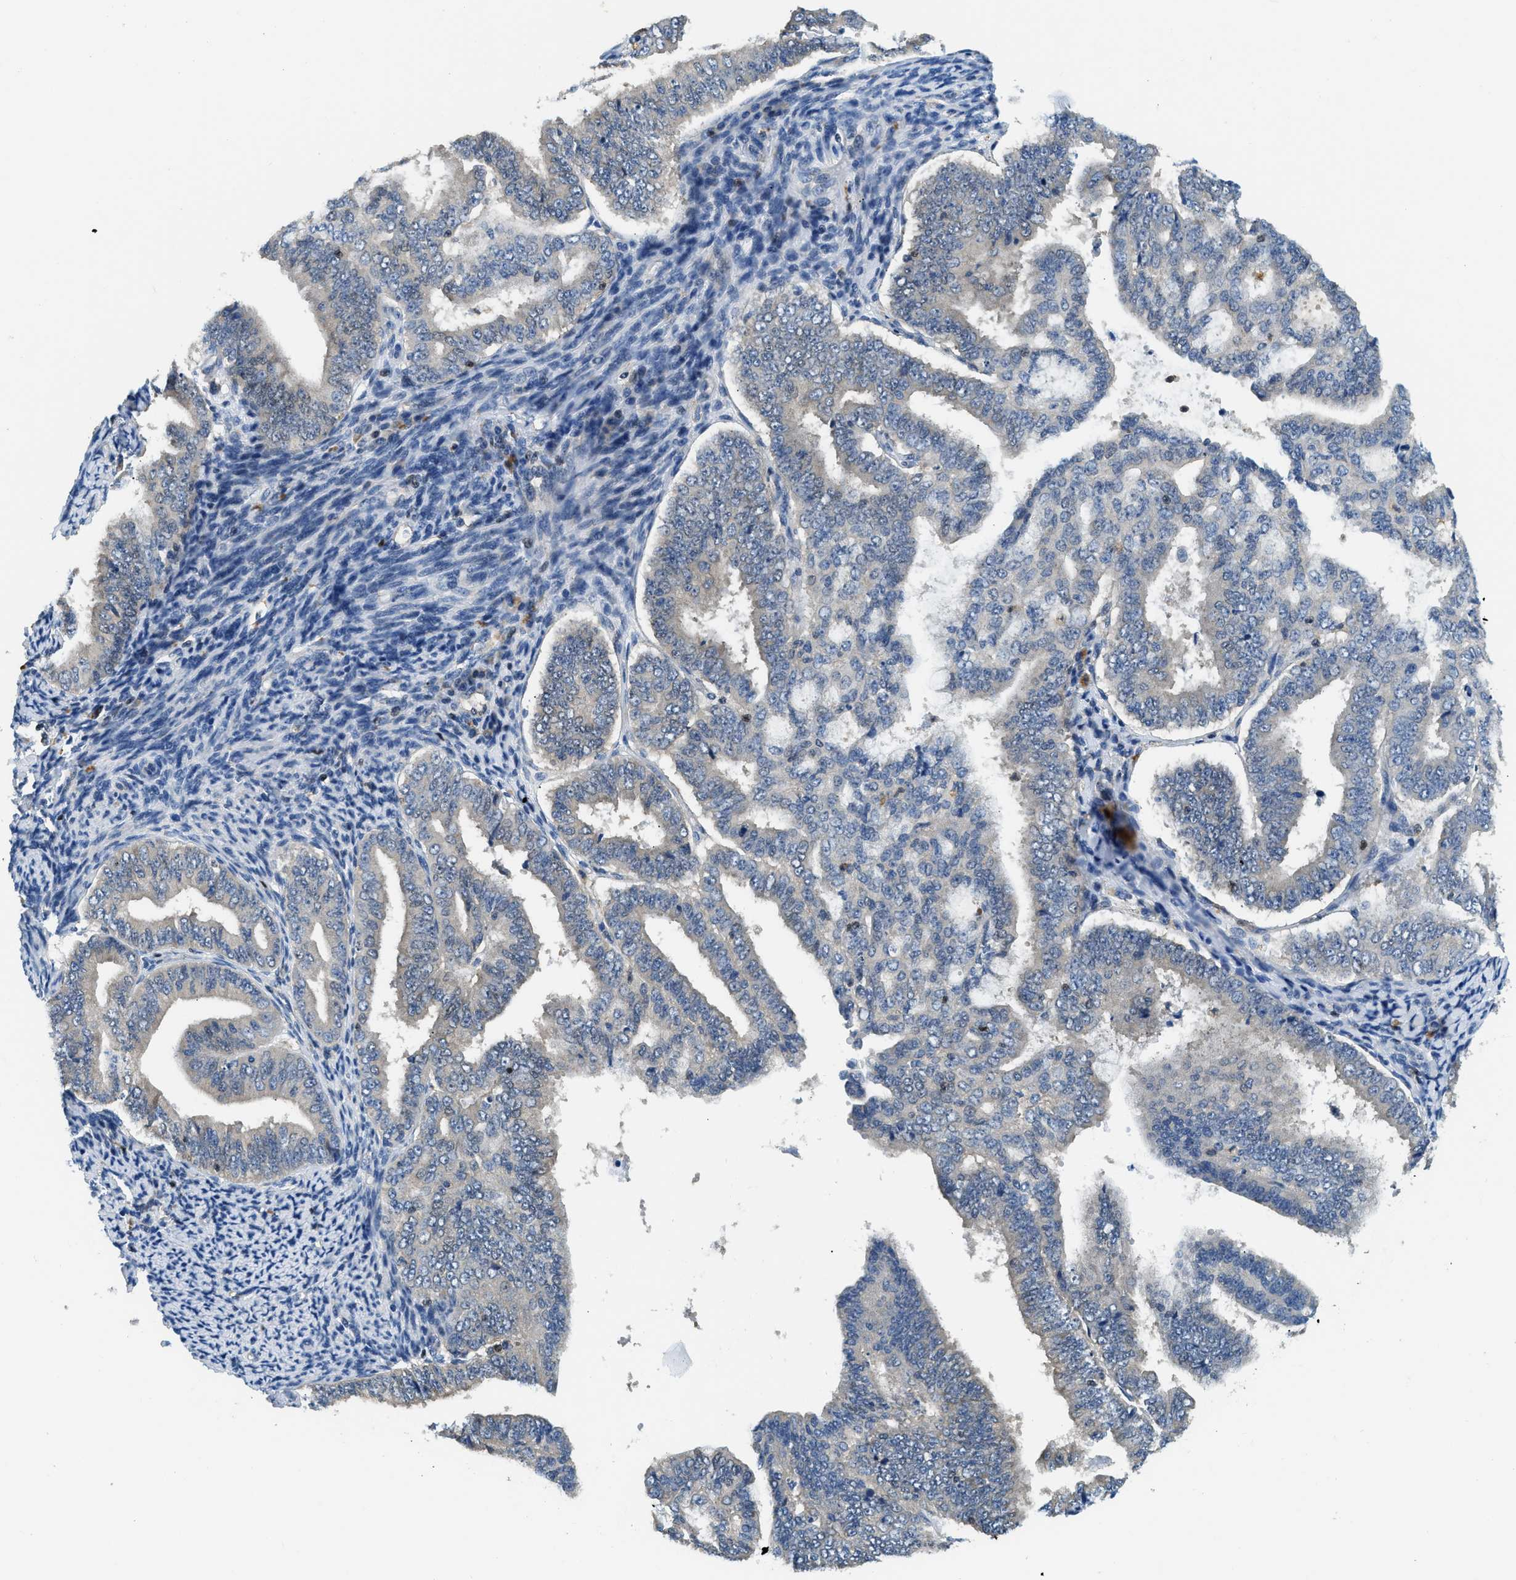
{"staining": {"intensity": "weak", "quantity": "<25%", "location": "nuclear"}, "tissue": "endometrial cancer", "cell_type": "Tumor cells", "image_type": "cancer", "snomed": [{"axis": "morphology", "description": "Adenocarcinoma, NOS"}, {"axis": "topography", "description": "Endometrium"}], "caption": "Protein analysis of adenocarcinoma (endometrial) shows no significant positivity in tumor cells. The staining is performed using DAB brown chromogen with nuclei counter-stained in using hematoxylin.", "gene": "TOX", "patient": {"sex": "female", "age": 63}}